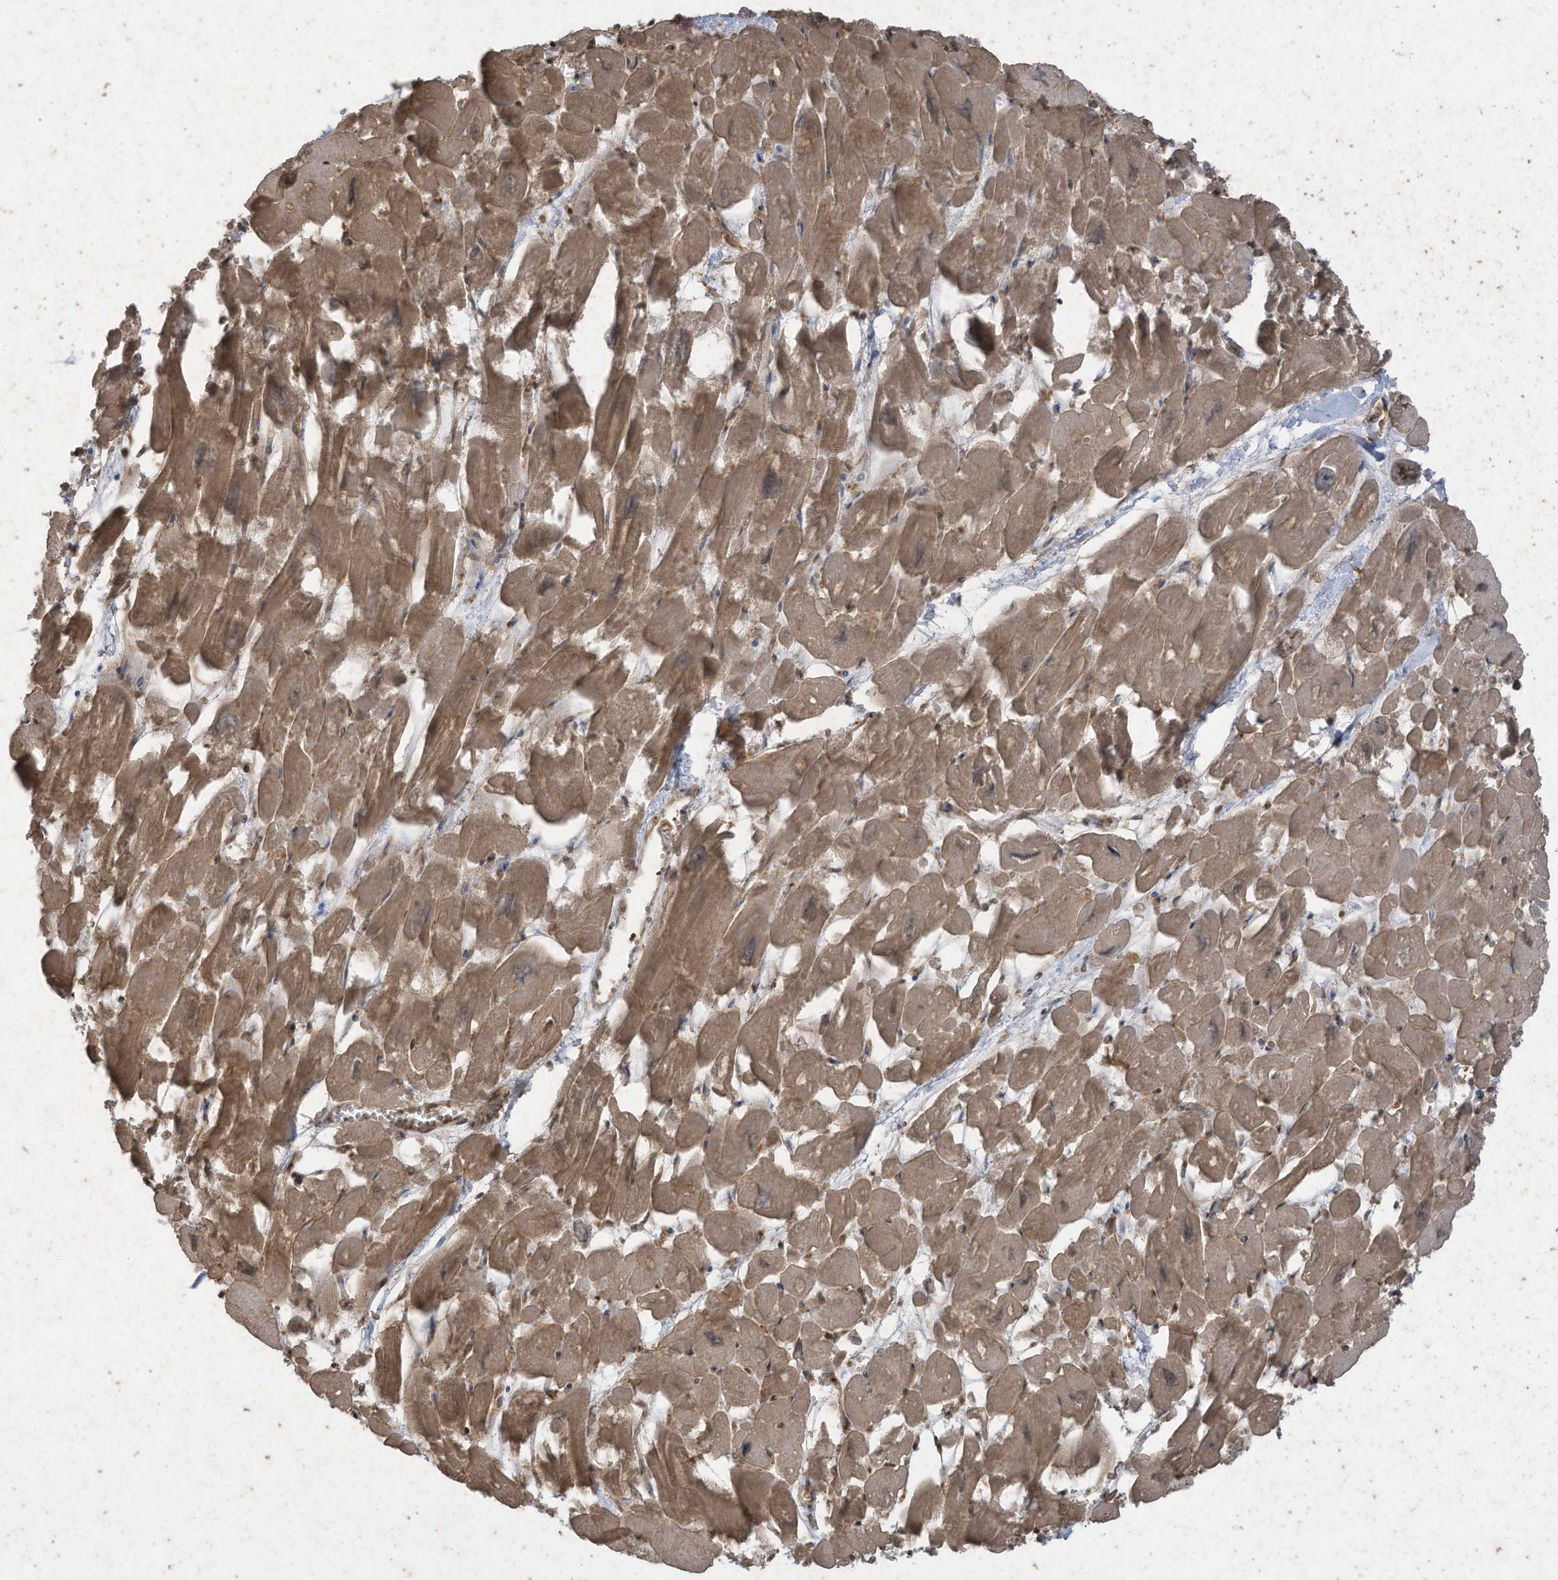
{"staining": {"intensity": "moderate", "quantity": ">75%", "location": "cytoplasmic/membranous"}, "tissue": "heart muscle", "cell_type": "Cardiomyocytes", "image_type": "normal", "snomed": [{"axis": "morphology", "description": "Normal tissue, NOS"}, {"axis": "topography", "description": "Heart"}], "caption": "Immunohistochemical staining of unremarkable heart muscle displays moderate cytoplasmic/membranous protein expression in approximately >75% of cardiomyocytes.", "gene": "MATN2", "patient": {"sex": "male", "age": 54}}